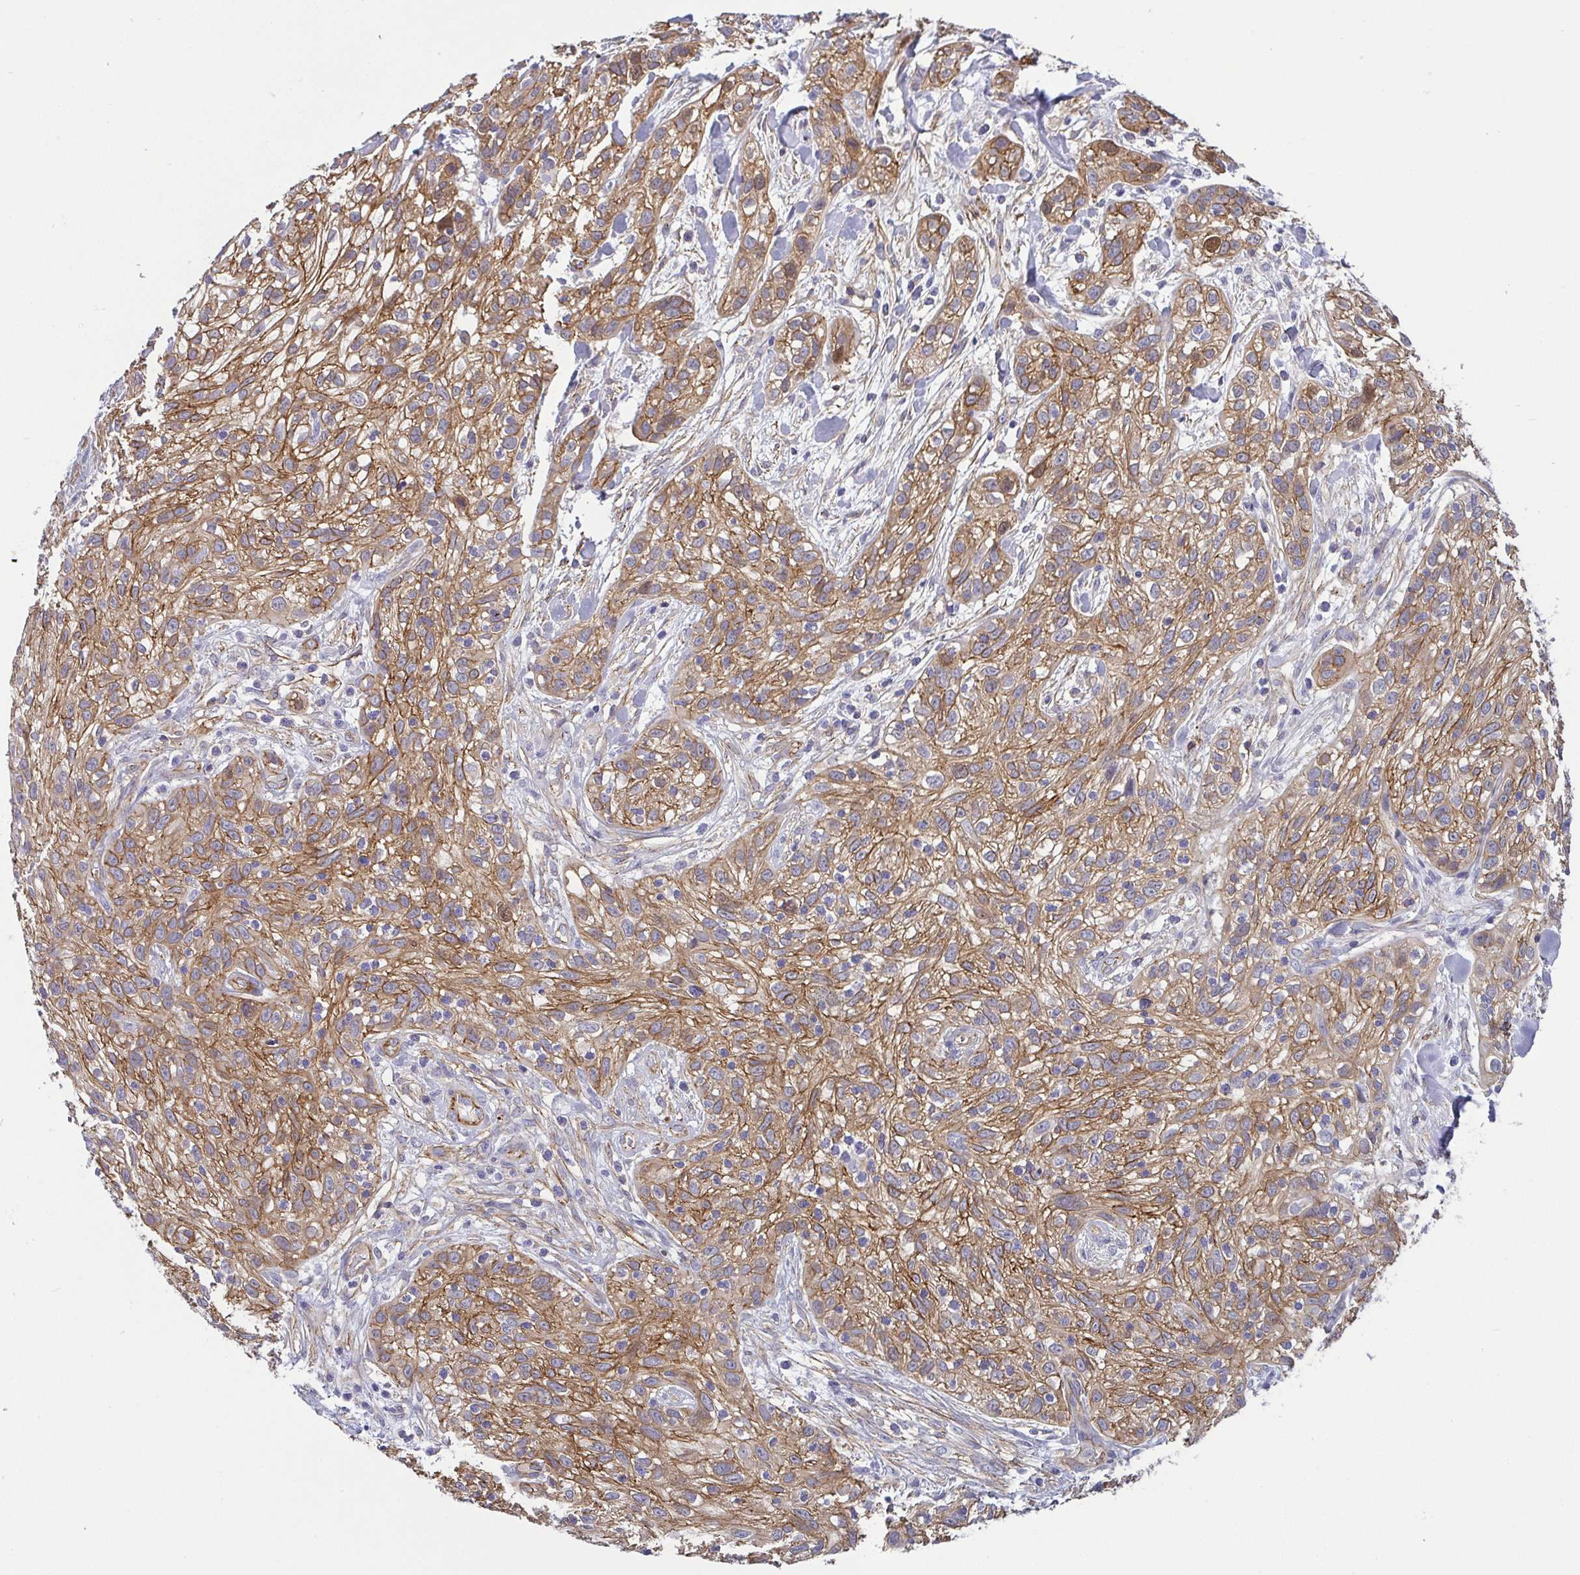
{"staining": {"intensity": "moderate", "quantity": ">75%", "location": "cytoplasmic/membranous"}, "tissue": "skin cancer", "cell_type": "Tumor cells", "image_type": "cancer", "snomed": [{"axis": "morphology", "description": "Squamous cell carcinoma, NOS"}, {"axis": "topography", "description": "Skin"}], "caption": "An image of skin cancer stained for a protein shows moderate cytoplasmic/membranous brown staining in tumor cells.", "gene": "LIMA1", "patient": {"sex": "male", "age": 82}}